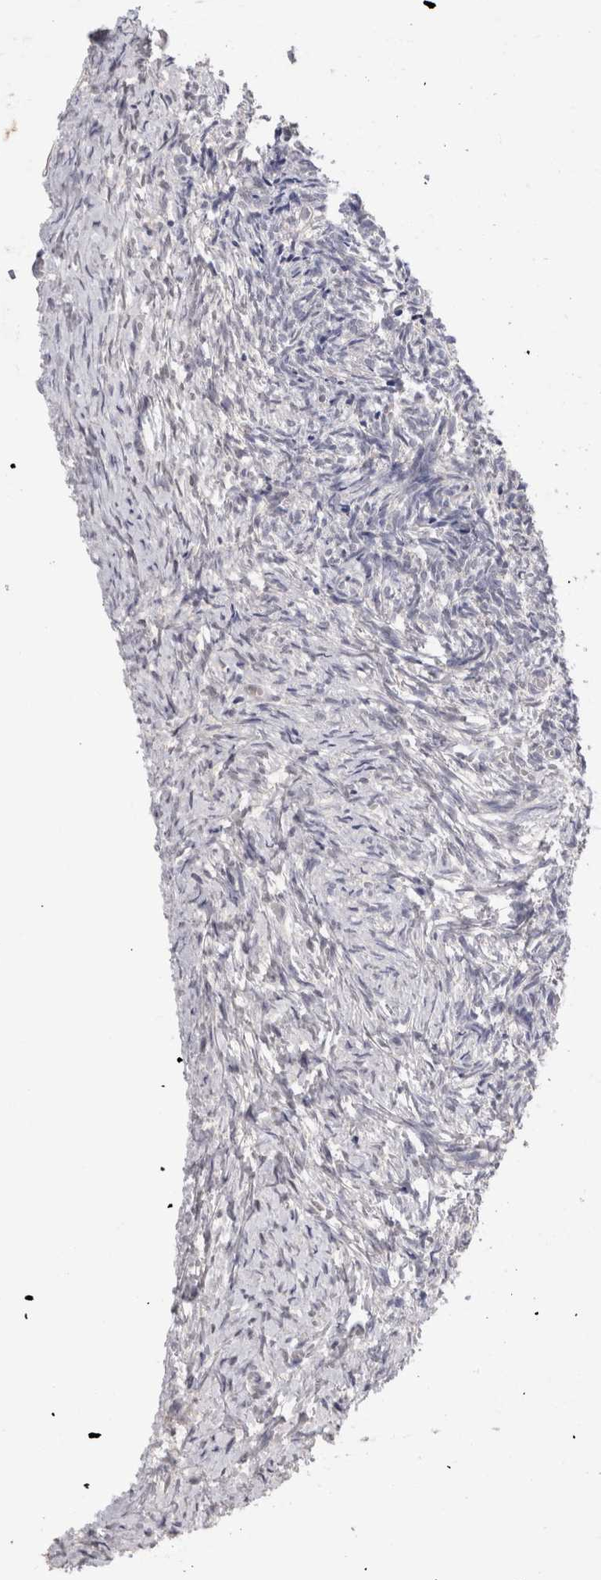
{"staining": {"intensity": "moderate", "quantity": ">75%", "location": "cytoplasmic/membranous"}, "tissue": "ovary", "cell_type": "Follicle cells", "image_type": "normal", "snomed": [{"axis": "morphology", "description": "Normal tissue, NOS"}, {"axis": "topography", "description": "Ovary"}], "caption": "Immunohistochemistry (IHC) of normal ovary shows medium levels of moderate cytoplasmic/membranous expression in about >75% of follicle cells.", "gene": "OTOR", "patient": {"sex": "female", "age": 41}}